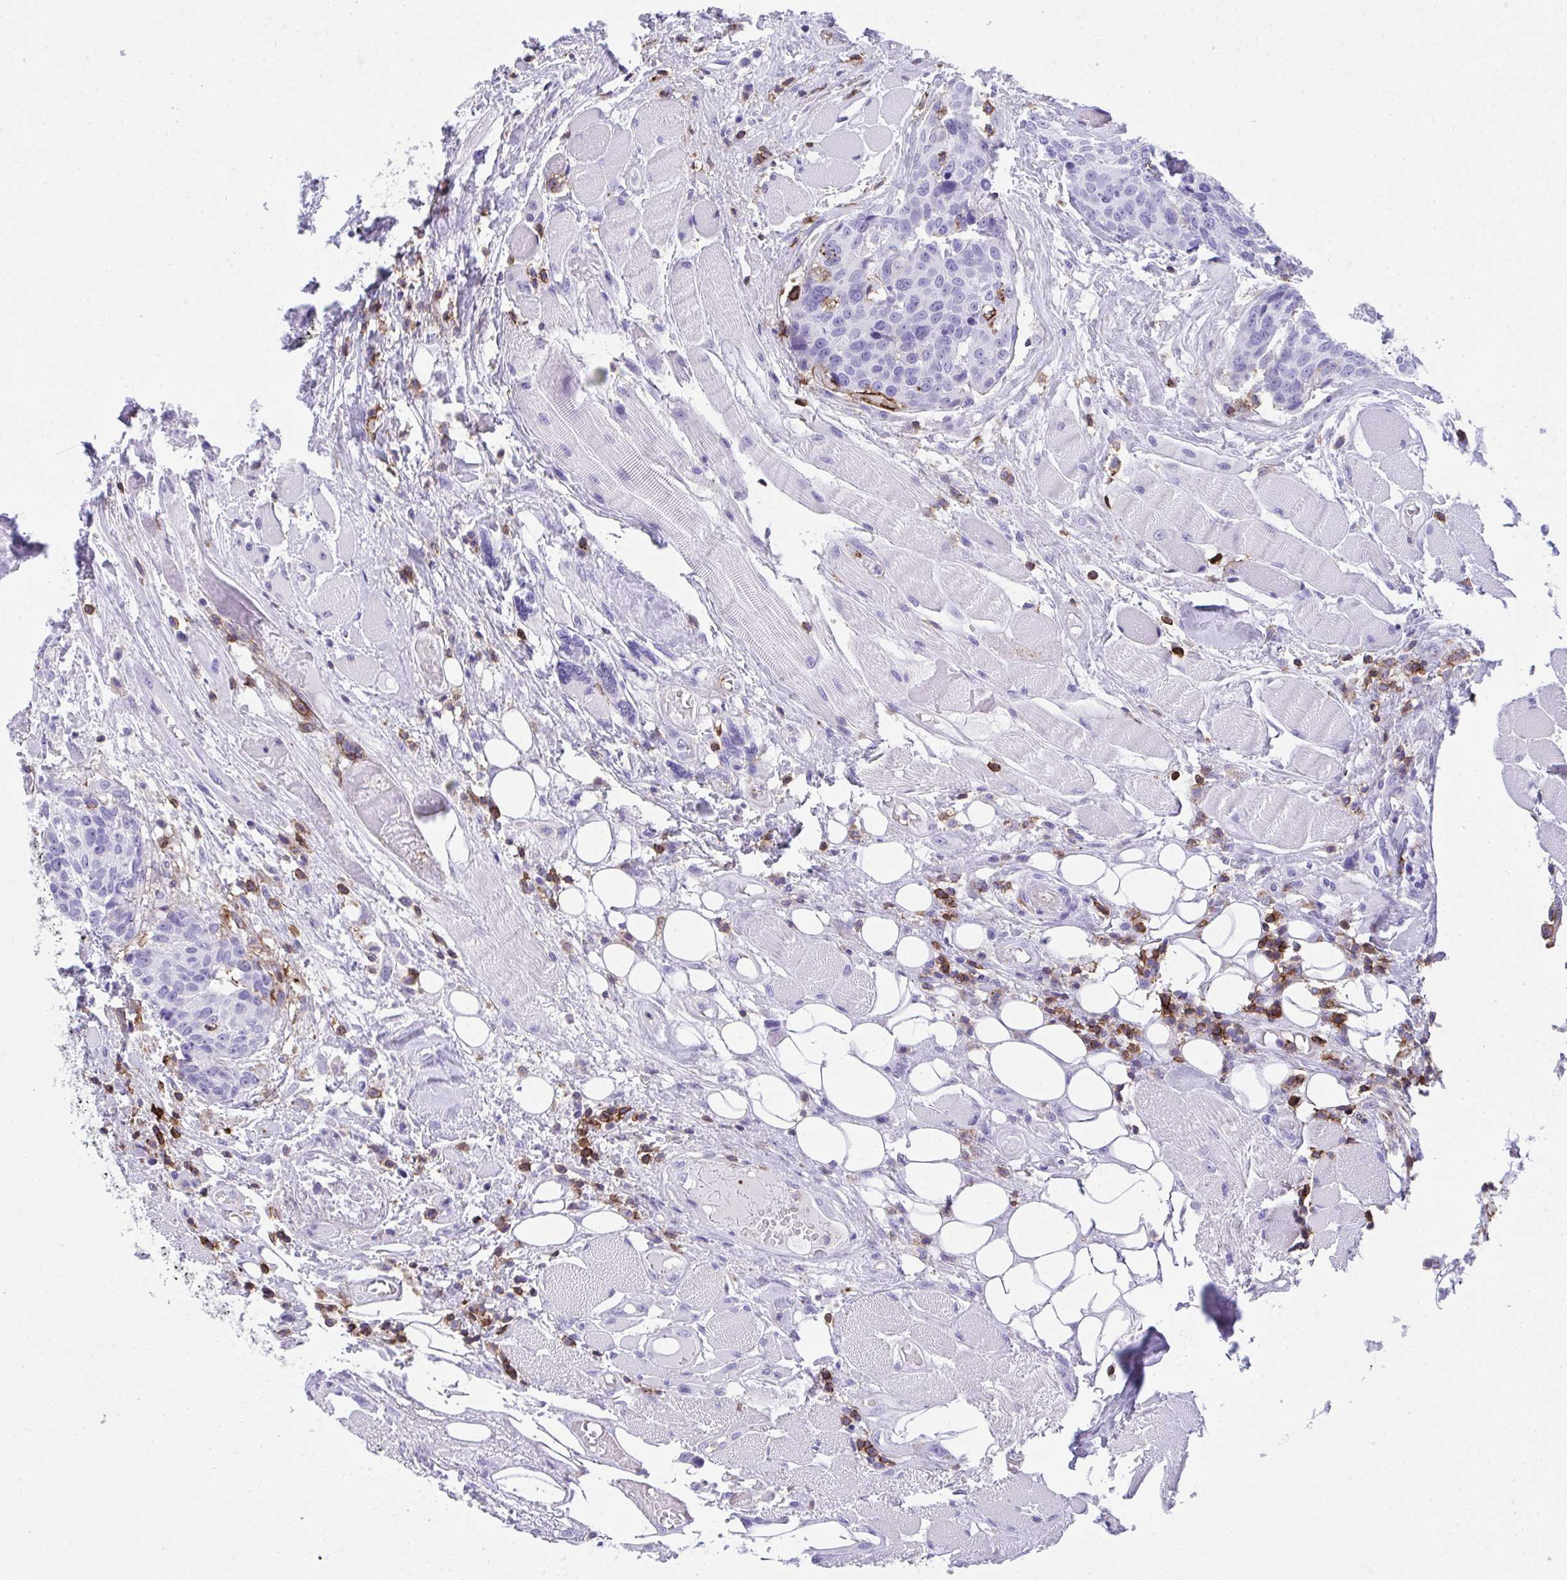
{"staining": {"intensity": "negative", "quantity": "none", "location": "none"}, "tissue": "head and neck cancer", "cell_type": "Tumor cells", "image_type": "cancer", "snomed": [{"axis": "morphology", "description": "Squamous cell carcinoma, NOS"}, {"axis": "topography", "description": "Oral tissue"}, {"axis": "topography", "description": "Head-Neck"}], "caption": "DAB (3,3'-diaminobenzidine) immunohistochemical staining of head and neck cancer shows no significant expression in tumor cells.", "gene": "SPN", "patient": {"sex": "male", "age": 64}}